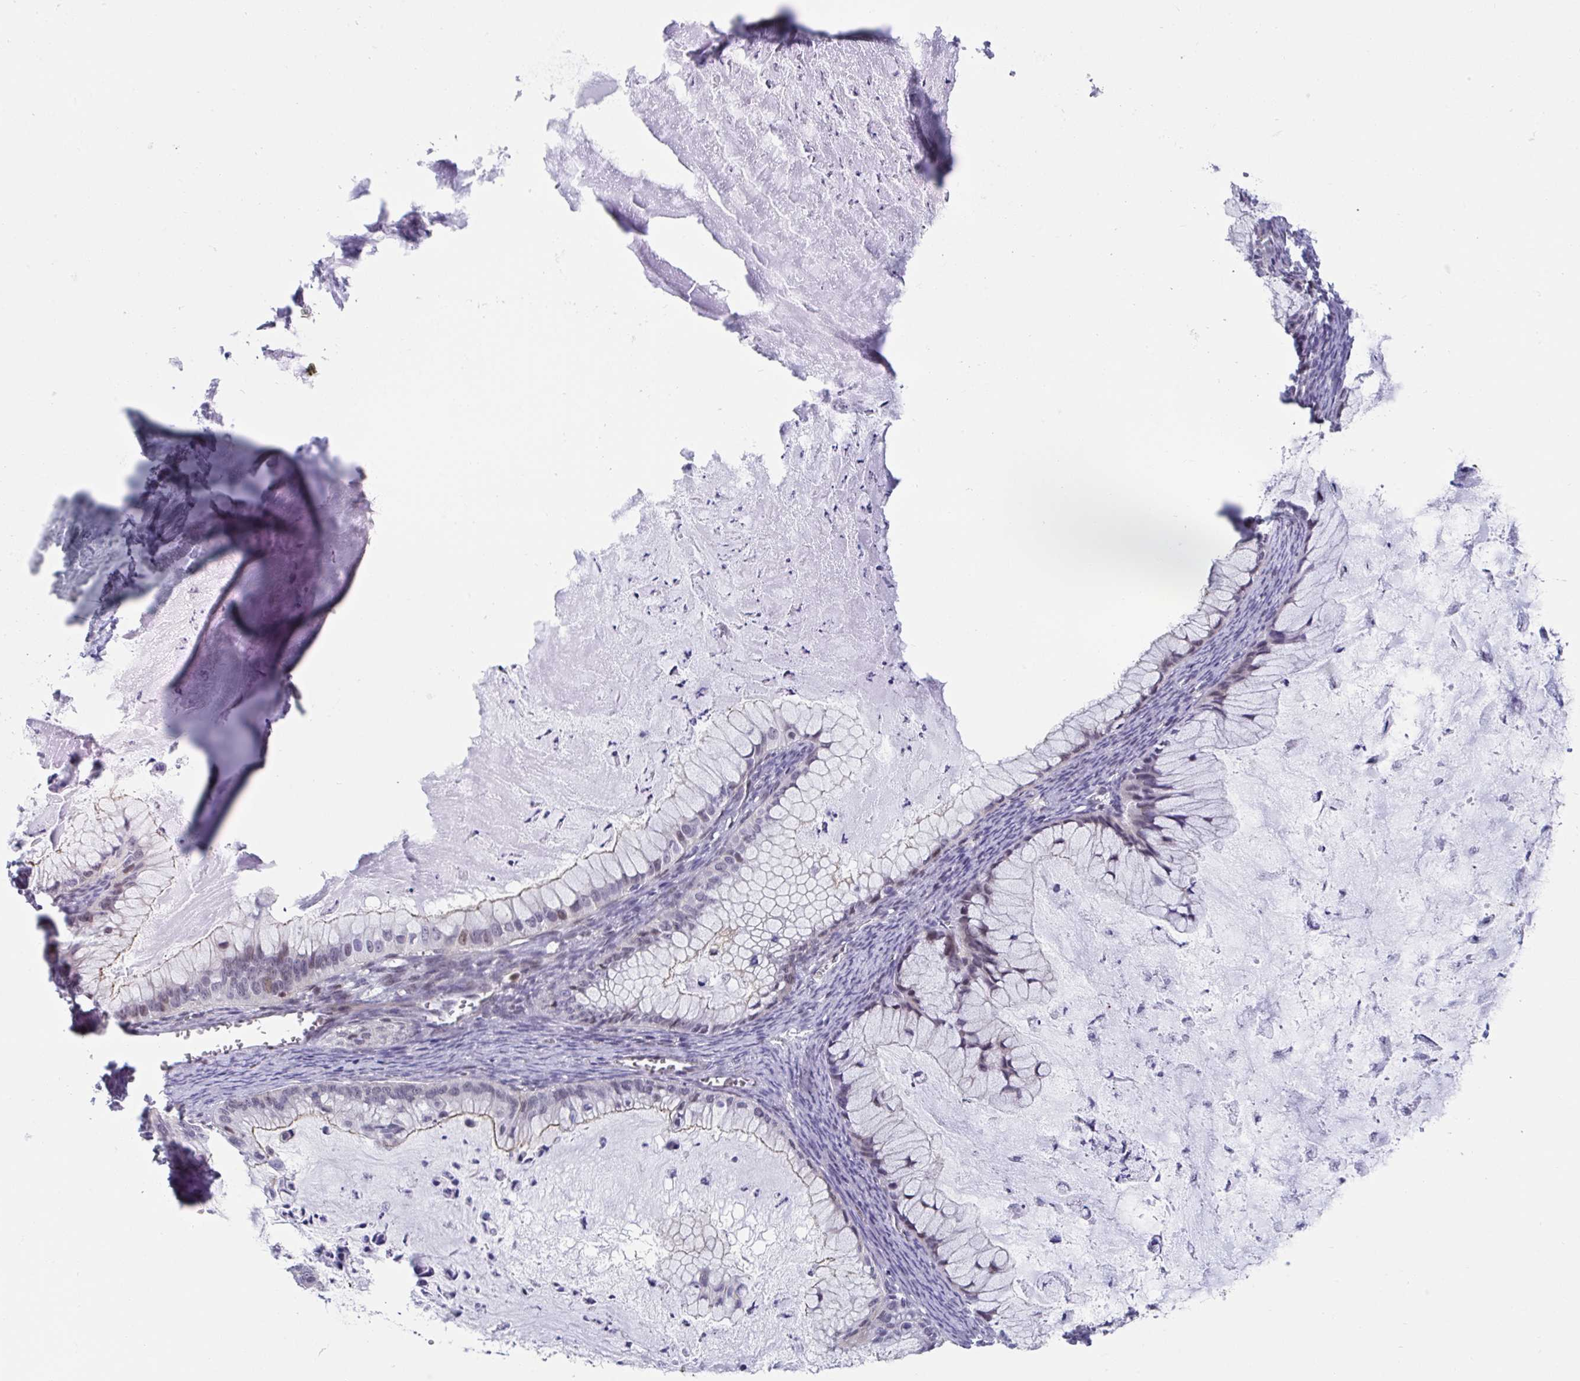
{"staining": {"intensity": "weak", "quantity": "<25%", "location": "nuclear"}, "tissue": "ovarian cancer", "cell_type": "Tumor cells", "image_type": "cancer", "snomed": [{"axis": "morphology", "description": "Cystadenocarcinoma, mucinous, NOS"}, {"axis": "topography", "description": "Ovary"}], "caption": "A micrograph of human mucinous cystadenocarcinoma (ovarian) is negative for staining in tumor cells. (DAB (3,3'-diaminobenzidine) immunohistochemistry (IHC), high magnification).", "gene": "WDR72", "patient": {"sex": "female", "age": 72}}